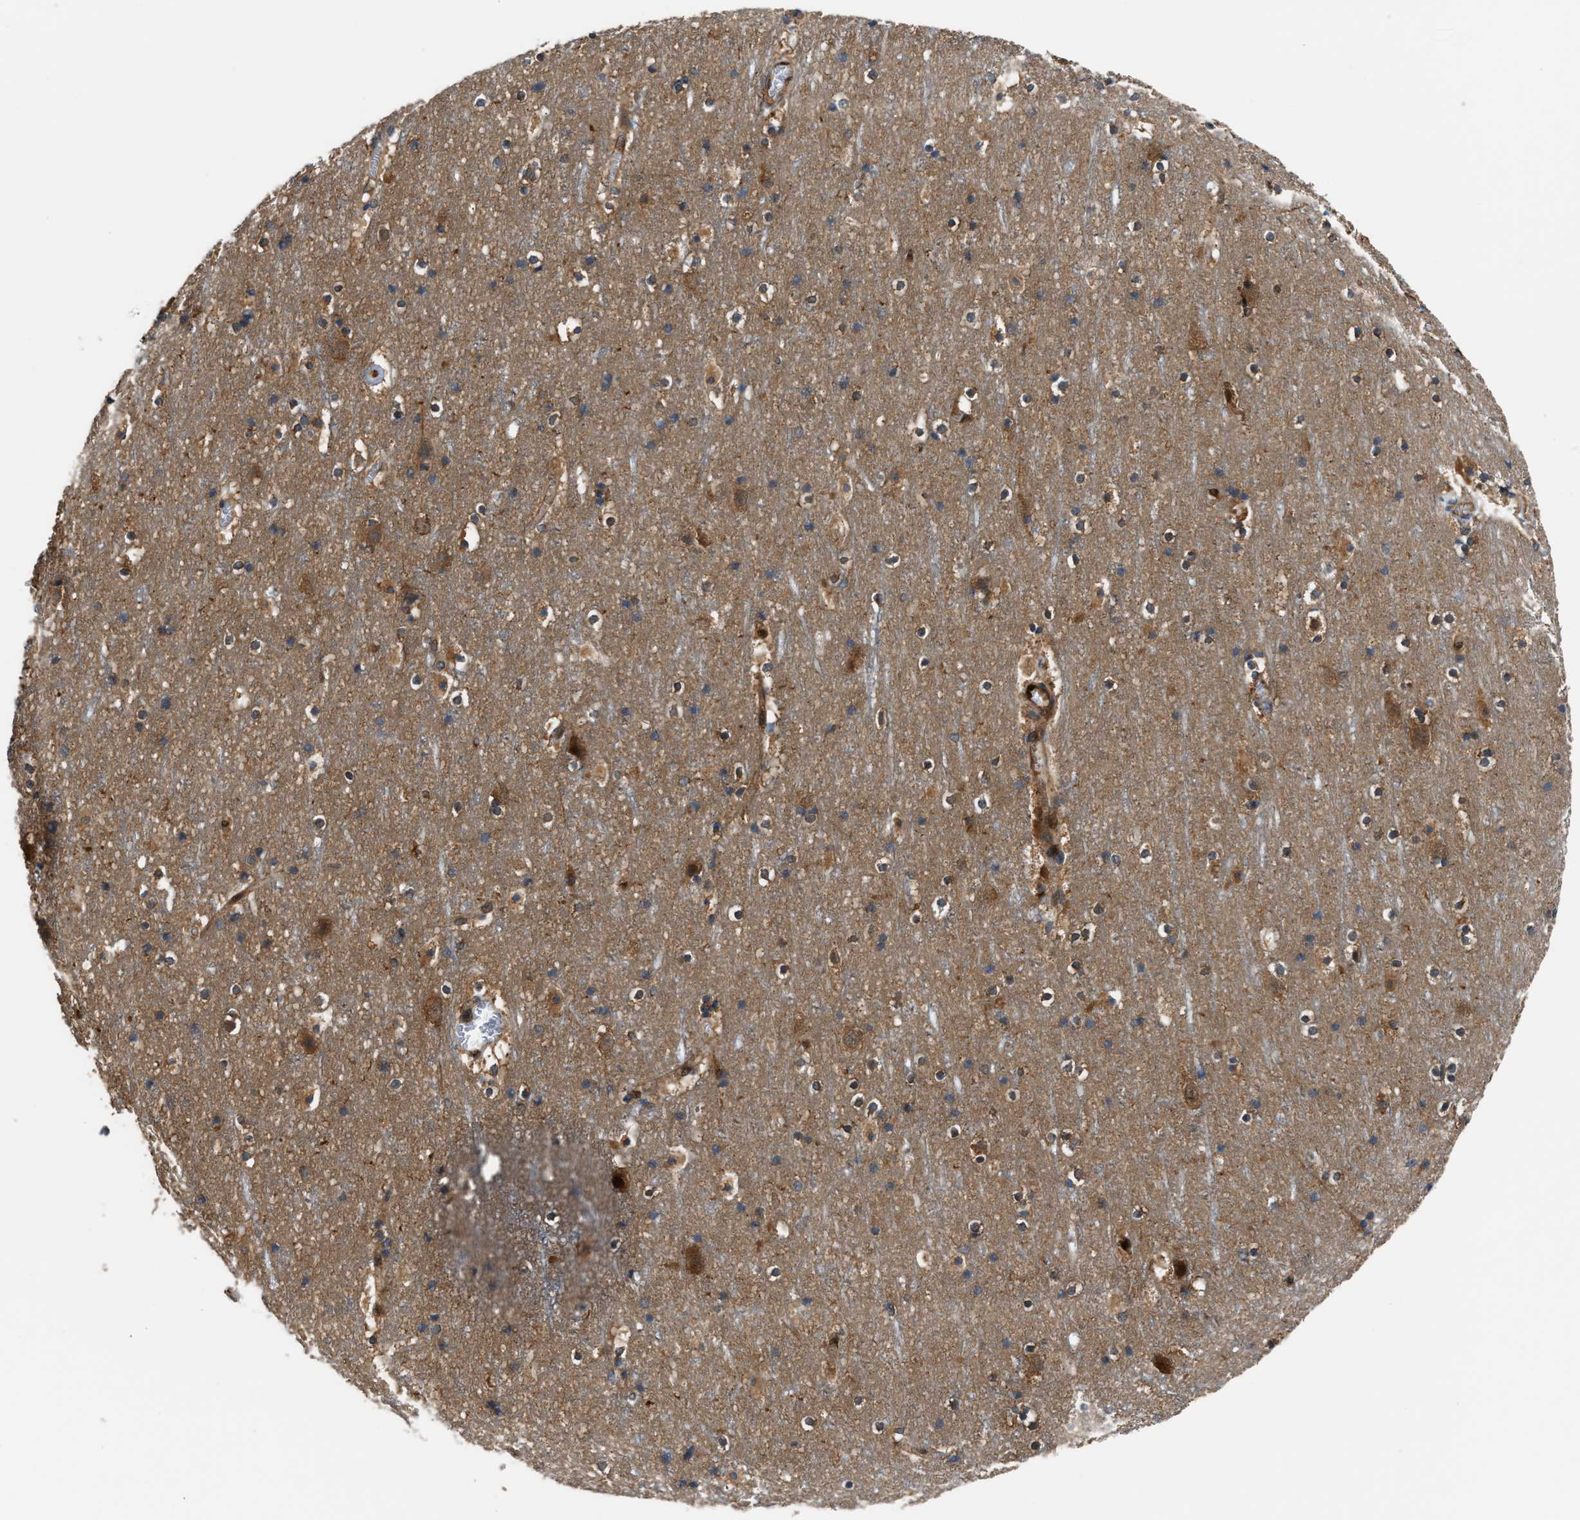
{"staining": {"intensity": "moderate", "quantity": ">75%", "location": "cytoplasmic/membranous"}, "tissue": "cerebral cortex", "cell_type": "Endothelial cells", "image_type": "normal", "snomed": [{"axis": "morphology", "description": "Normal tissue, NOS"}, {"axis": "topography", "description": "Cerebral cortex"}], "caption": "Immunohistochemistry of benign human cerebral cortex demonstrates medium levels of moderate cytoplasmic/membranous expression in about >75% of endothelial cells.", "gene": "PPA1", "patient": {"sex": "male", "age": 45}}